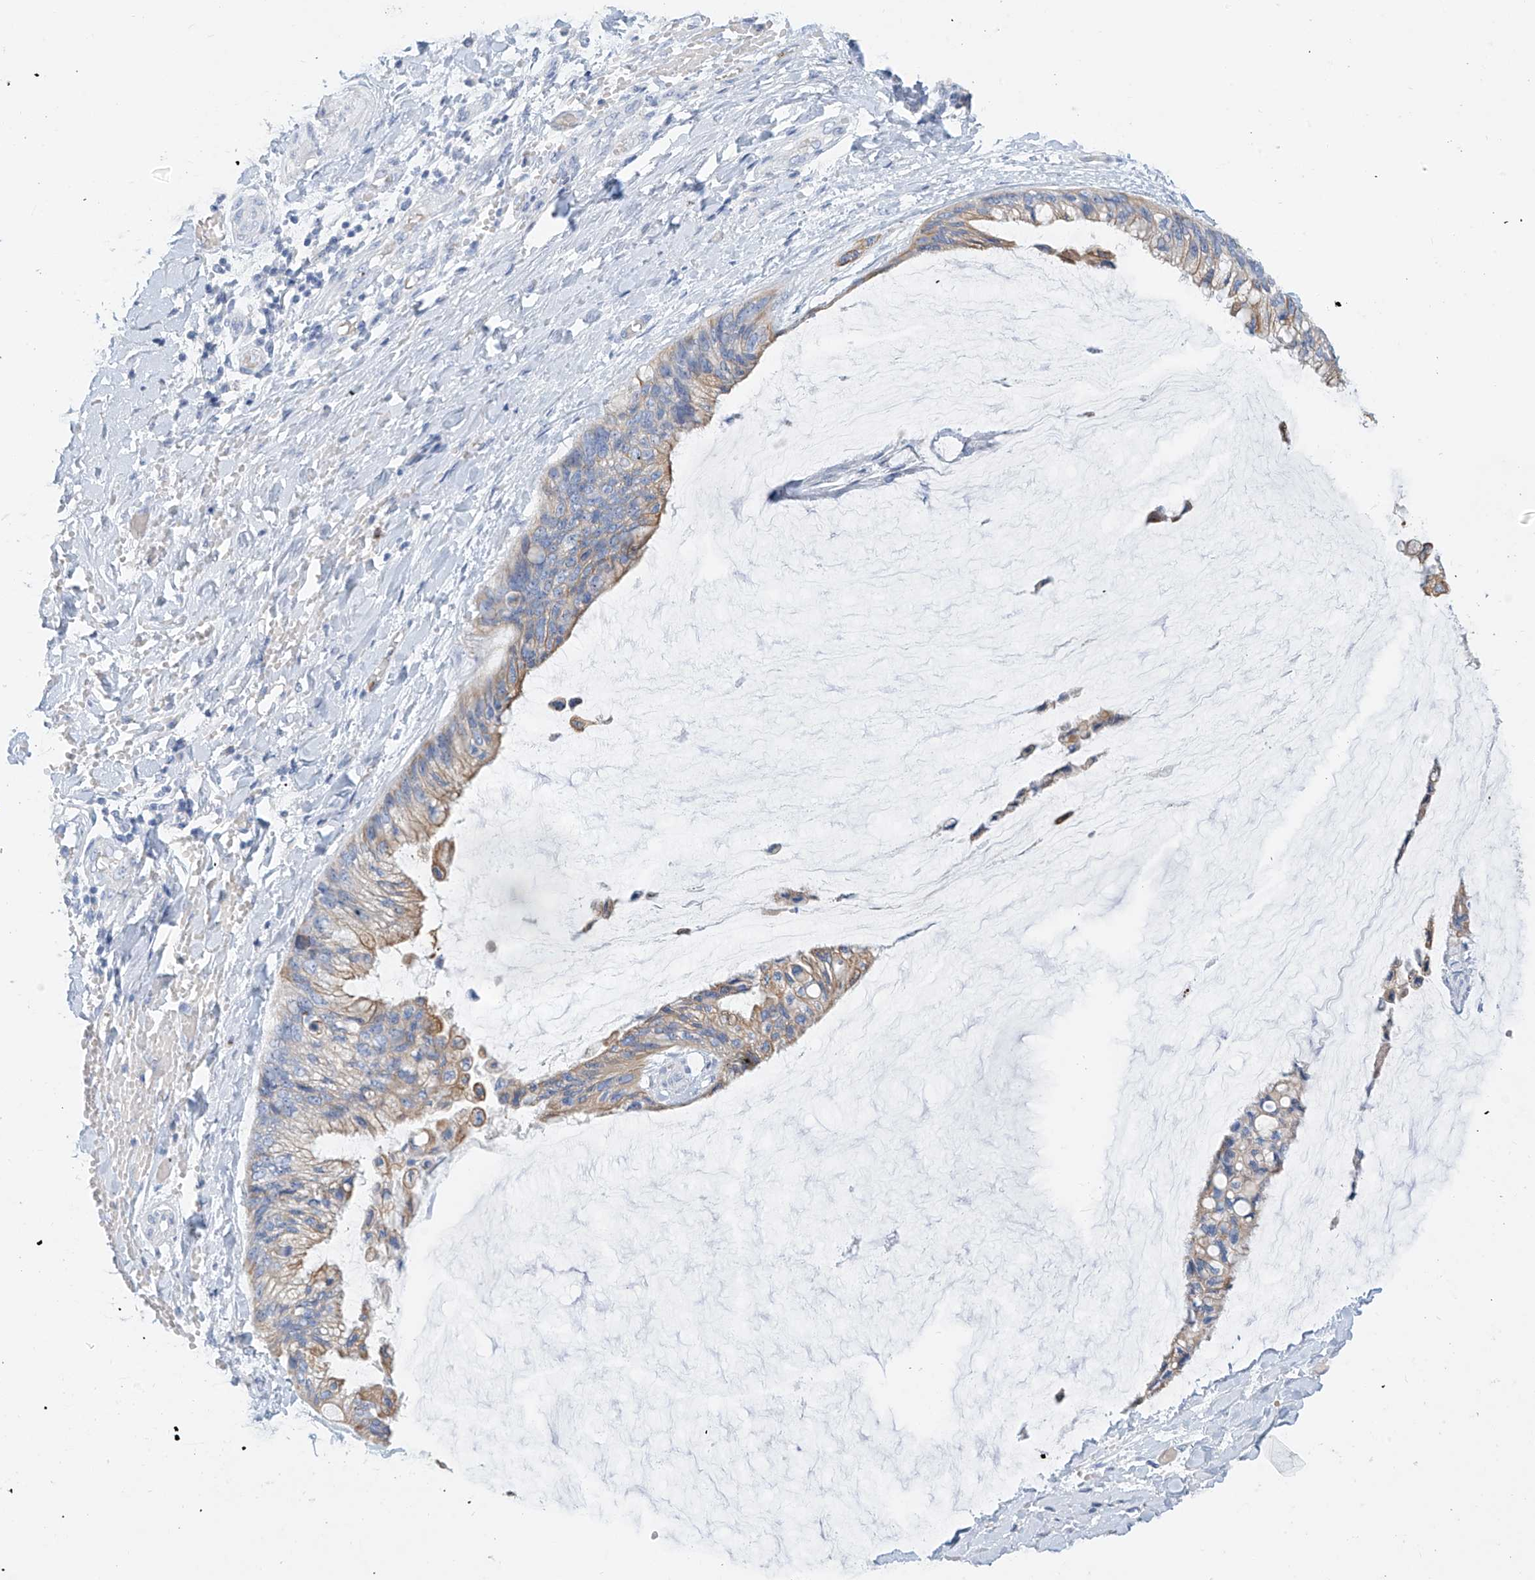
{"staining": {"intensity": "moderate", "quantity": "25%-75%", "location": "cytoplasmic/membranous"}, "tissue": "ovarian cancer", "cell_type": "Tumor cells", "image_type": "cancer", "snomed": [{"axis": "morphology", "description": "Cystadenocarcinoma, mucinous, NOS"}, {"axis": "topography", "description": "Ovary"}], "caption": "Ovarian cancer stained with immunohistochemistry (IHC) reveals moderate cytoplasmic/membranous positivity in approximately 25%-75% of tumor cells. (brown staining indicates protein expression, while blue staining denotes nuclei).", "gene": "PAFAH1B3", "patient": {"sex": "female", "age": 39}}